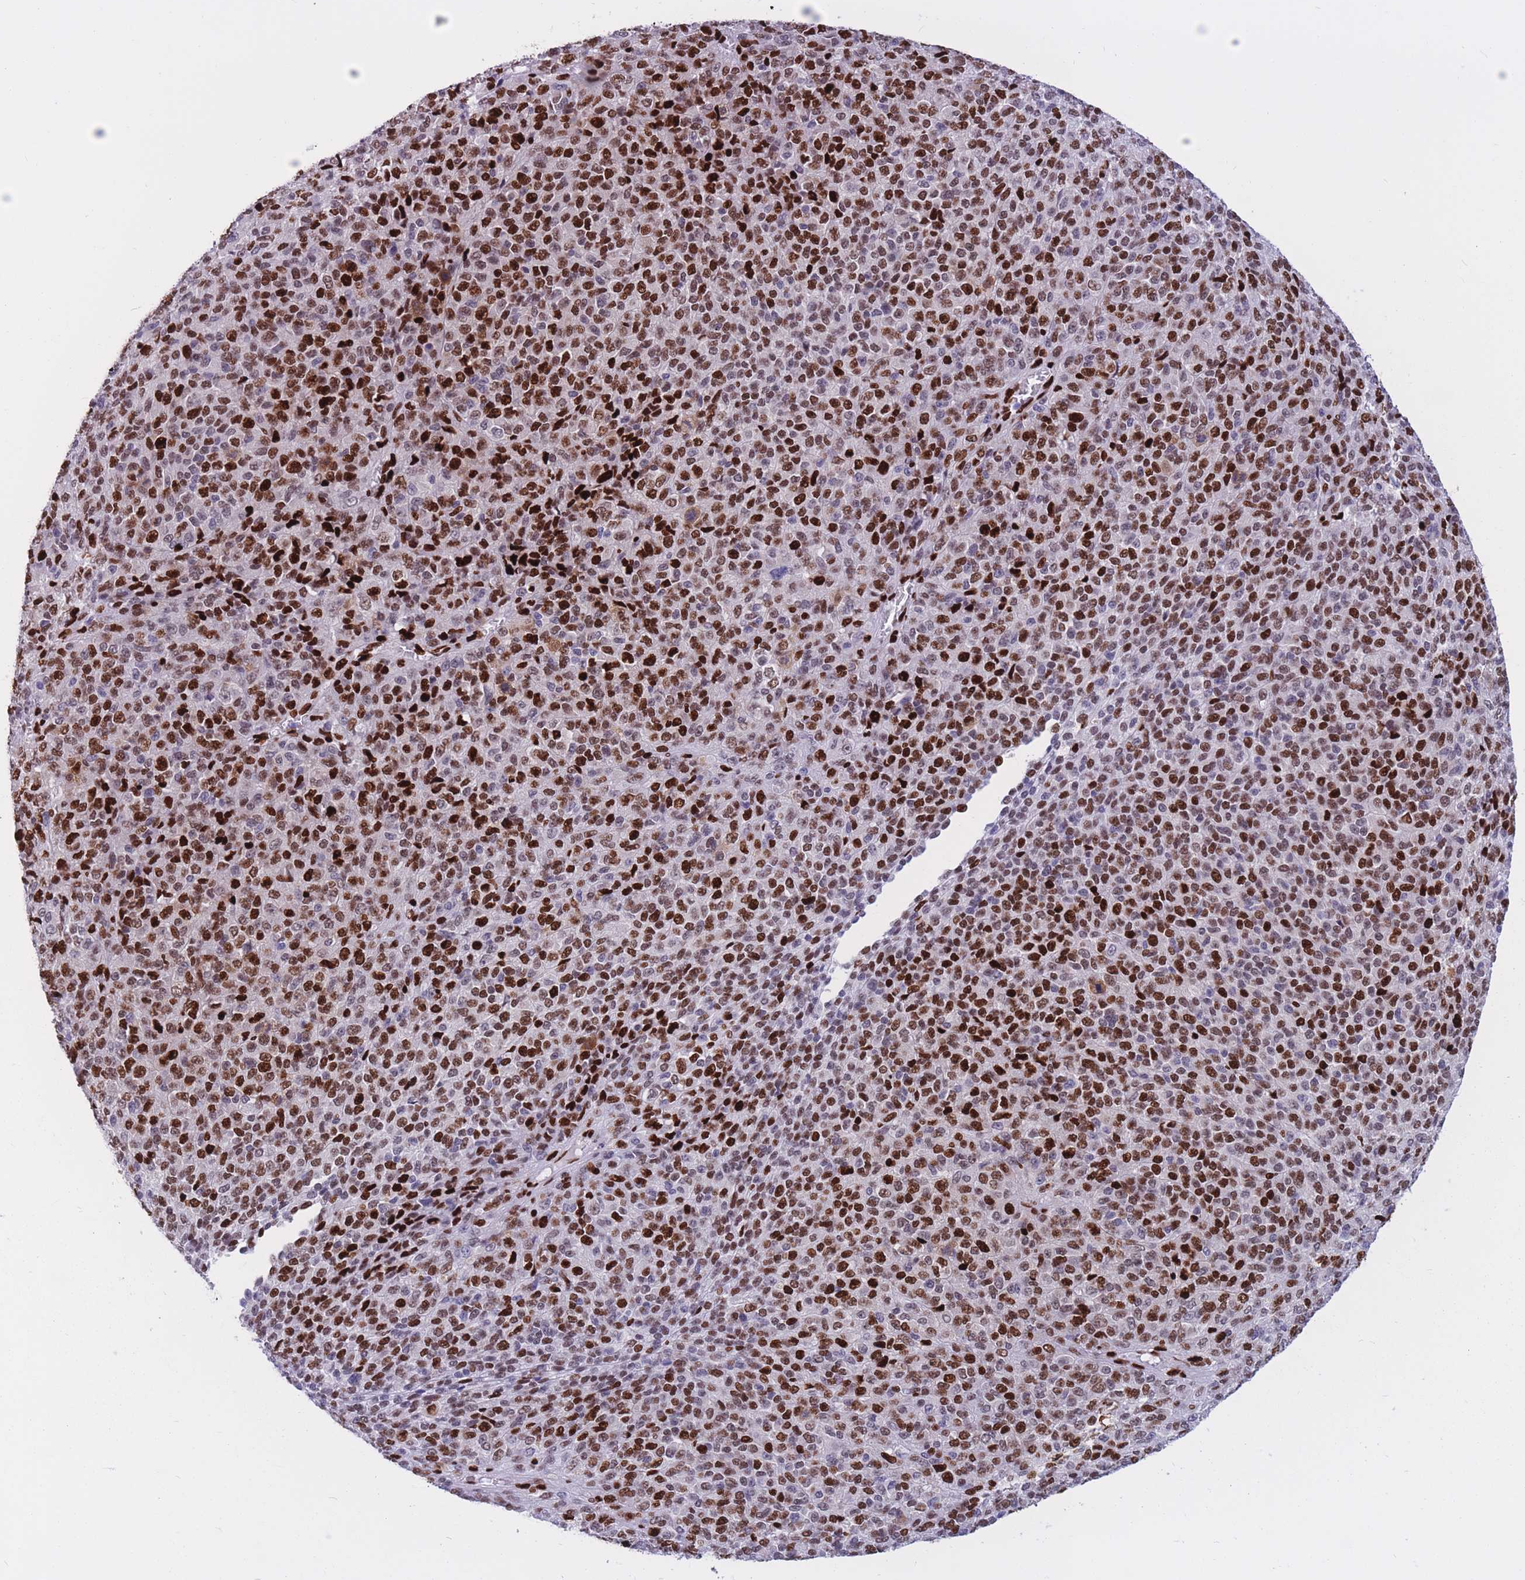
{"staining": {"intensity": "strong", "quantity": ">75%", "location": "nuclear"}, "tissue": "melanoma", "cell_type": "Tumor cells", "image_type": "cancer", "snomed": [{"axis": "morphology", "description": "Malignant melanoma, Metastatic site"}, {"axis": "topography", "description": "Brain"}], "caption": "Immunohistochemical staining of human melanoma reveals high levels of strong nuclear protein expression in approximately >75% of tumor cells.", "gene": "NASP", "patient": {"sex": "female", "age": 56}}